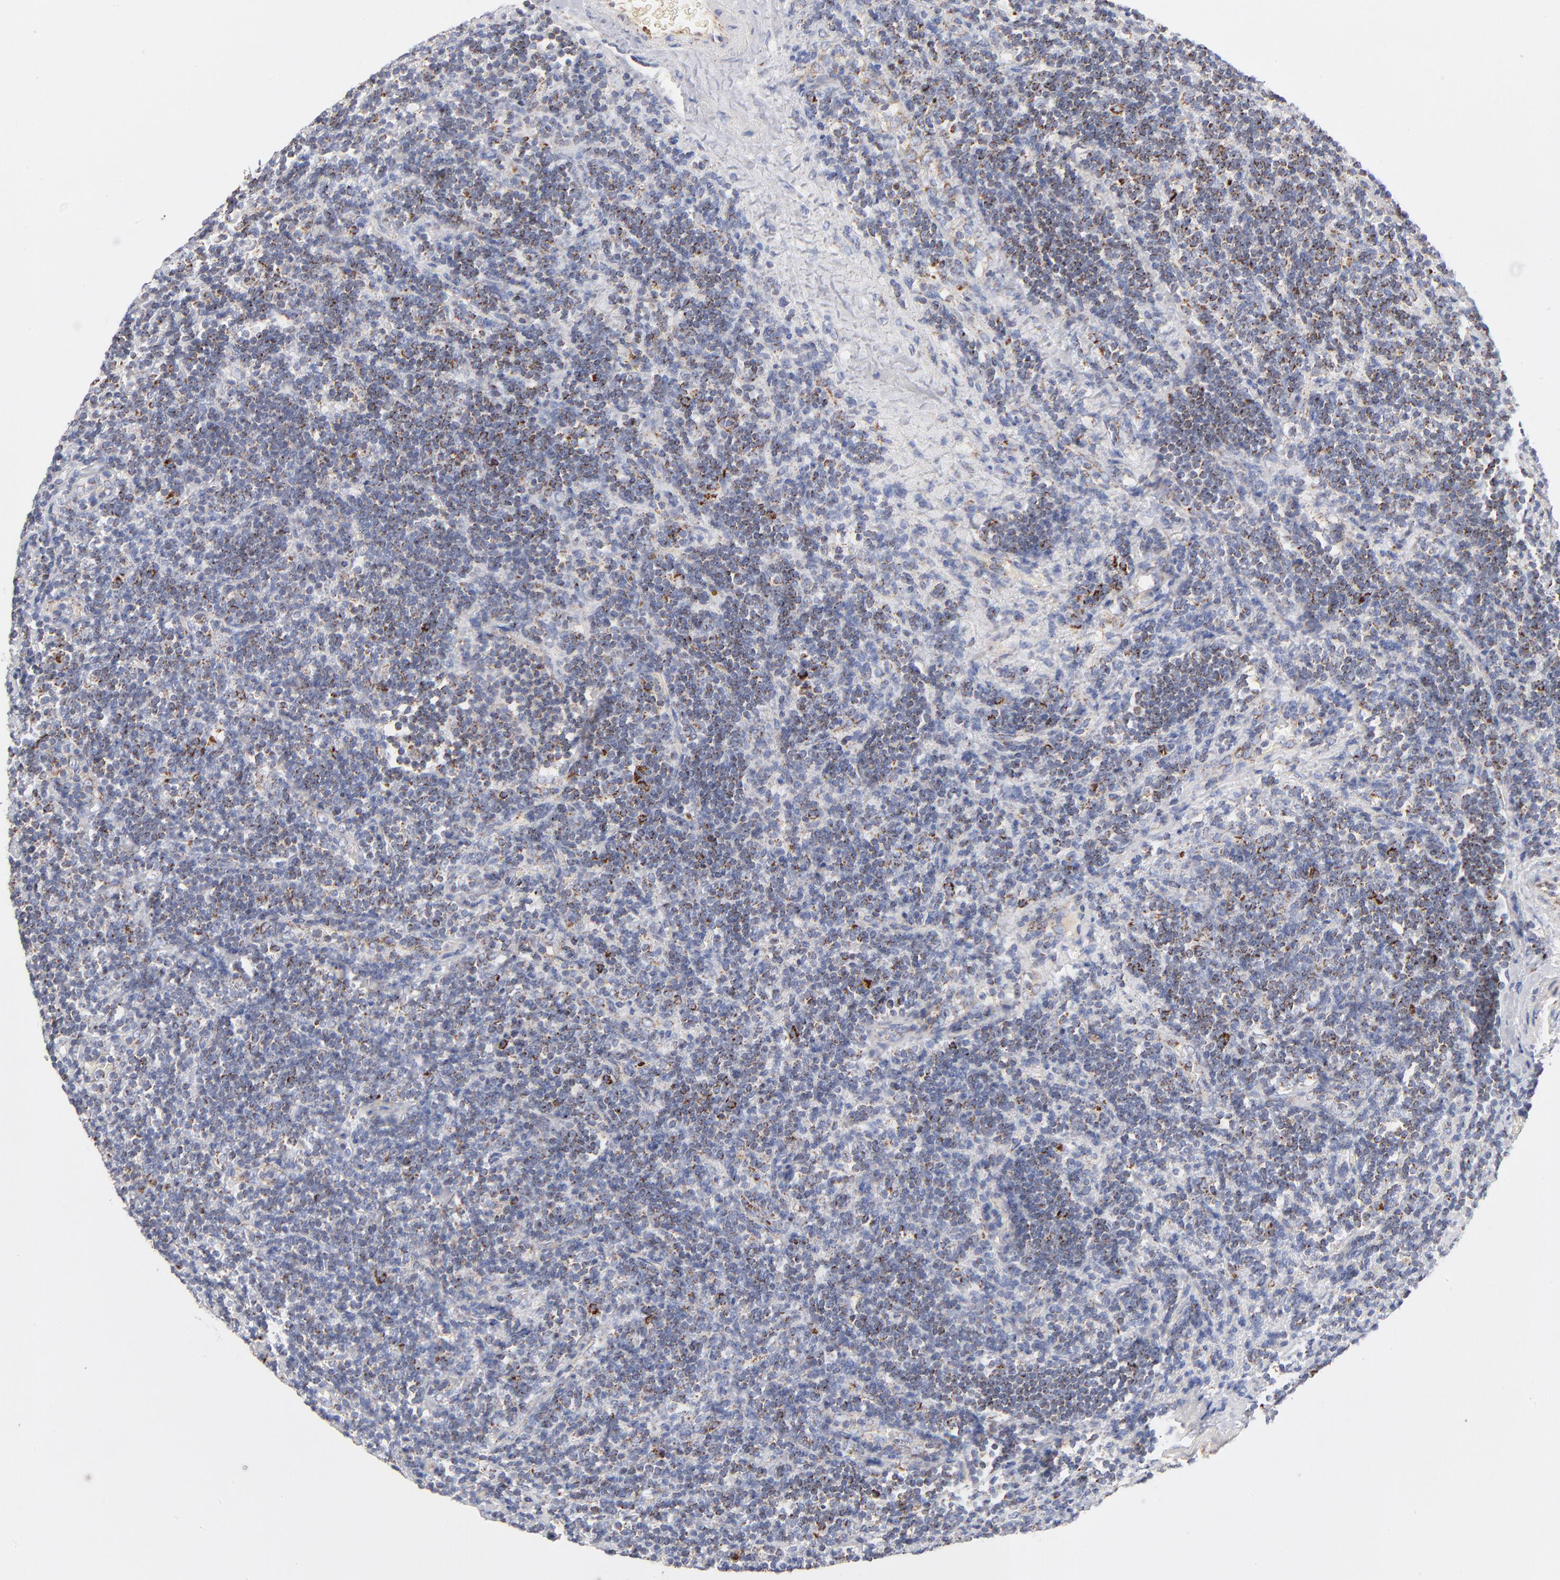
{"staining": {"intensity": "moderate", "quantity": "25%-75%", "location": "cytoplasmic/membranous"}, "tissue": "lymphoma", "cell_type": "Tumor cells", "image_type": "cancer", "snomed": [{"axis": "morphology", "description": "Malignant lymphoma, non-Hodgkin's type, Low grade"}, {"axis": "topography", "description": "Lymph node"}], "caption": "The micrograph displays a brown stain indicating the presence of a protein in the cytoplasmic/membranous of tumor cells in lymphoma. Immunohistochemistry stains the protein of interest in brown and the nuclei are stained blue.", "gene": "DLAT", "patient": {"sex": "male", "age": 70}}